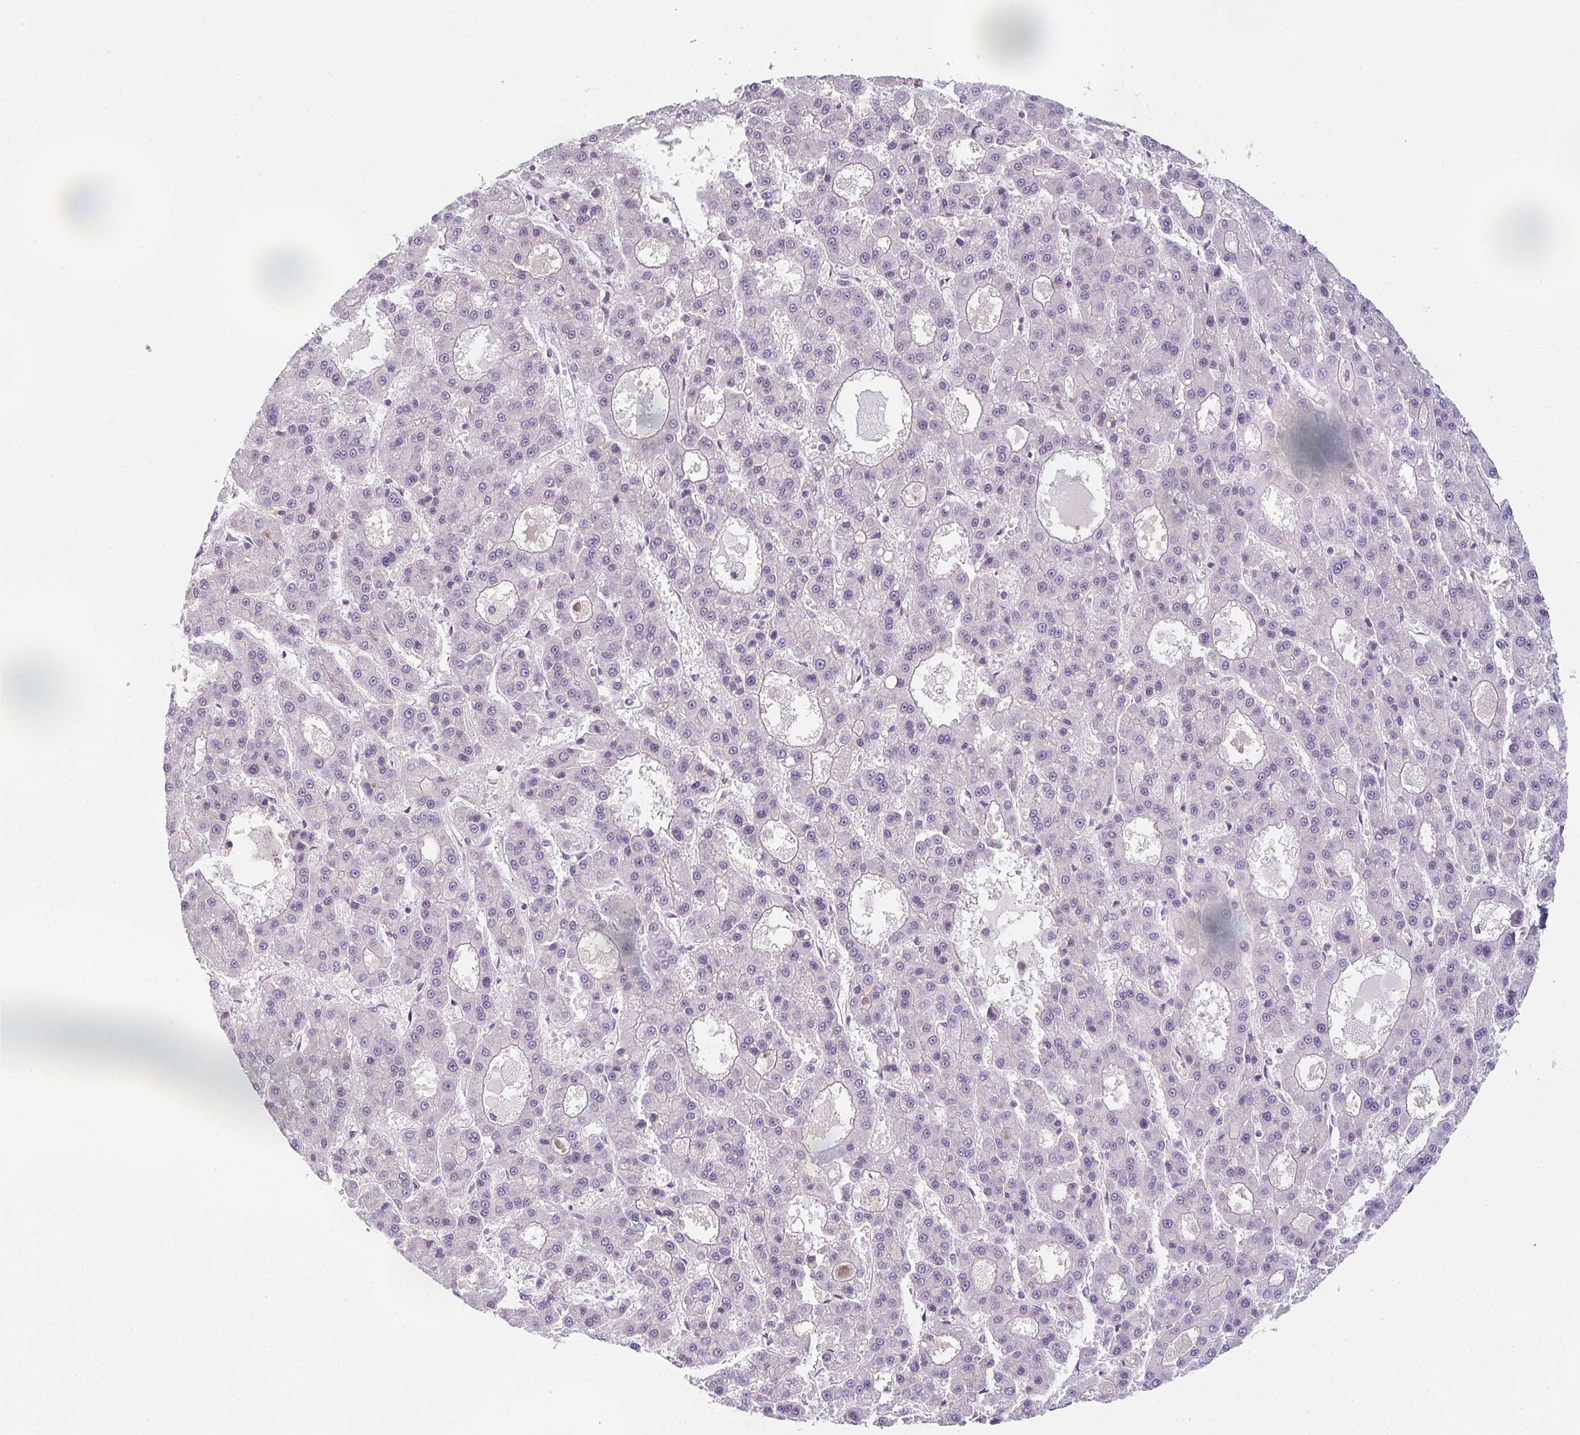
{"staining": {"intensity": "negative", "quantity": "none", "location": "none"}, "tissue": "liver cancer", "cell_type": "Tumor cells", "image_type": "cancer", "snomed": [{"axis": "morphology", "description": "Carcinoma, Hepatocellular, NOS"}, {"axis": "topography", "description": "Liver"}], "caption": "Immunohistochemistry (IHC) histopathology image of neoplastic tissue: liver cancer stained with DAB (3,3'-diaminobenzidine) displays no significant protein staining in tumor cells.", "gene": "TNFRSF10A", "patient": {"sex": "male", "age": 70}}